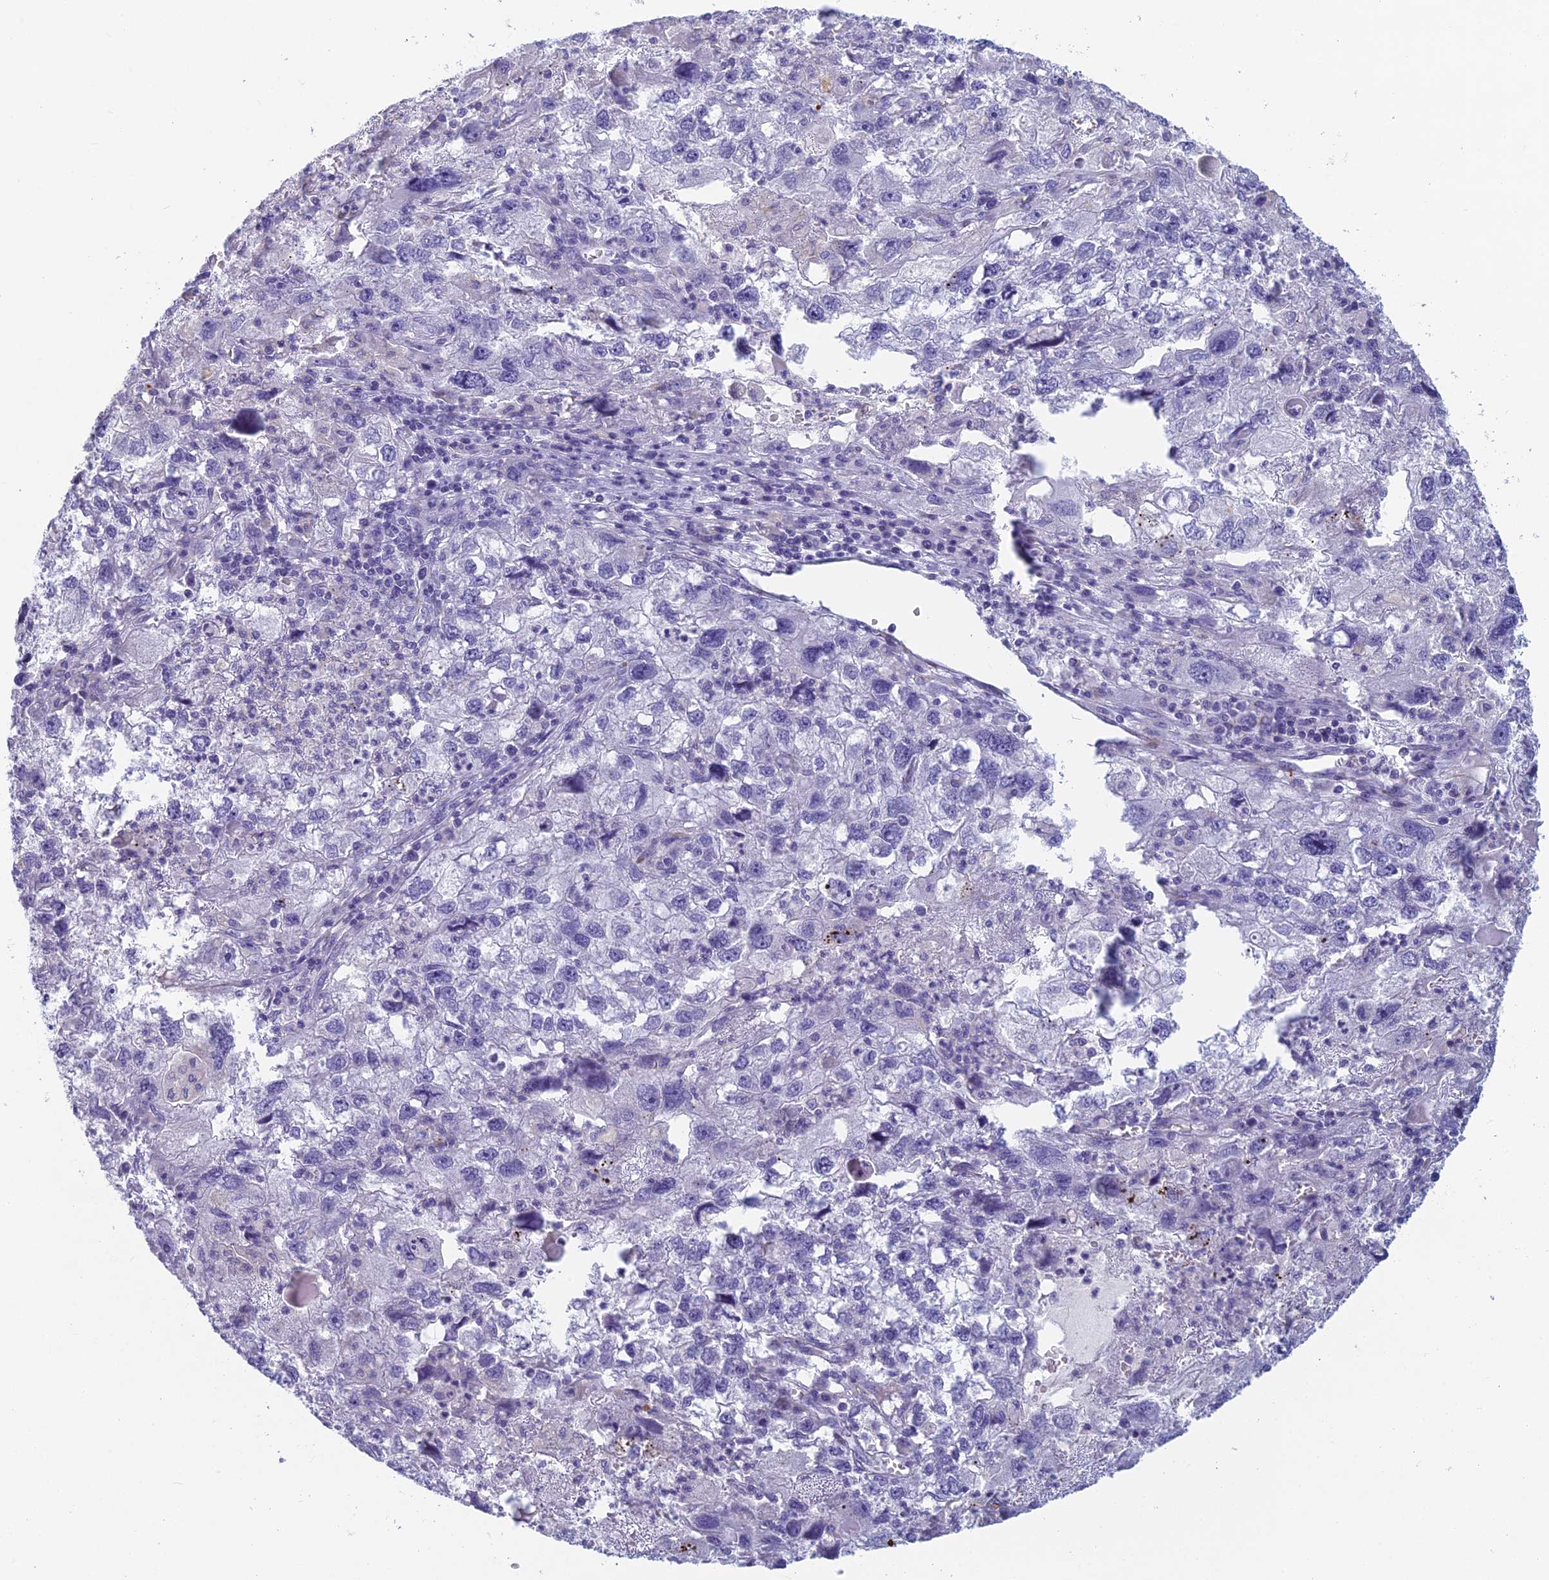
{"staining": {"intensity": "negative", "quantity": "none", "location": "none"}, "tissue": "endometrial cancer", "cell_type": "Tumor cells", "image_type": "cancer", "snomed": [{"axis": "morphology", "description": "Adenocarcinoma, NOS"}, {"axis": "topography", "description": "Endometrium"}], "caption": "This is a histopathology image of immunohistochemistry staining of endometrial cancer (adenocarcinoma), which shows no expression in tumor cells.", "gene": "FERD3L", "patient": {"sex": "female", "age": 49}}